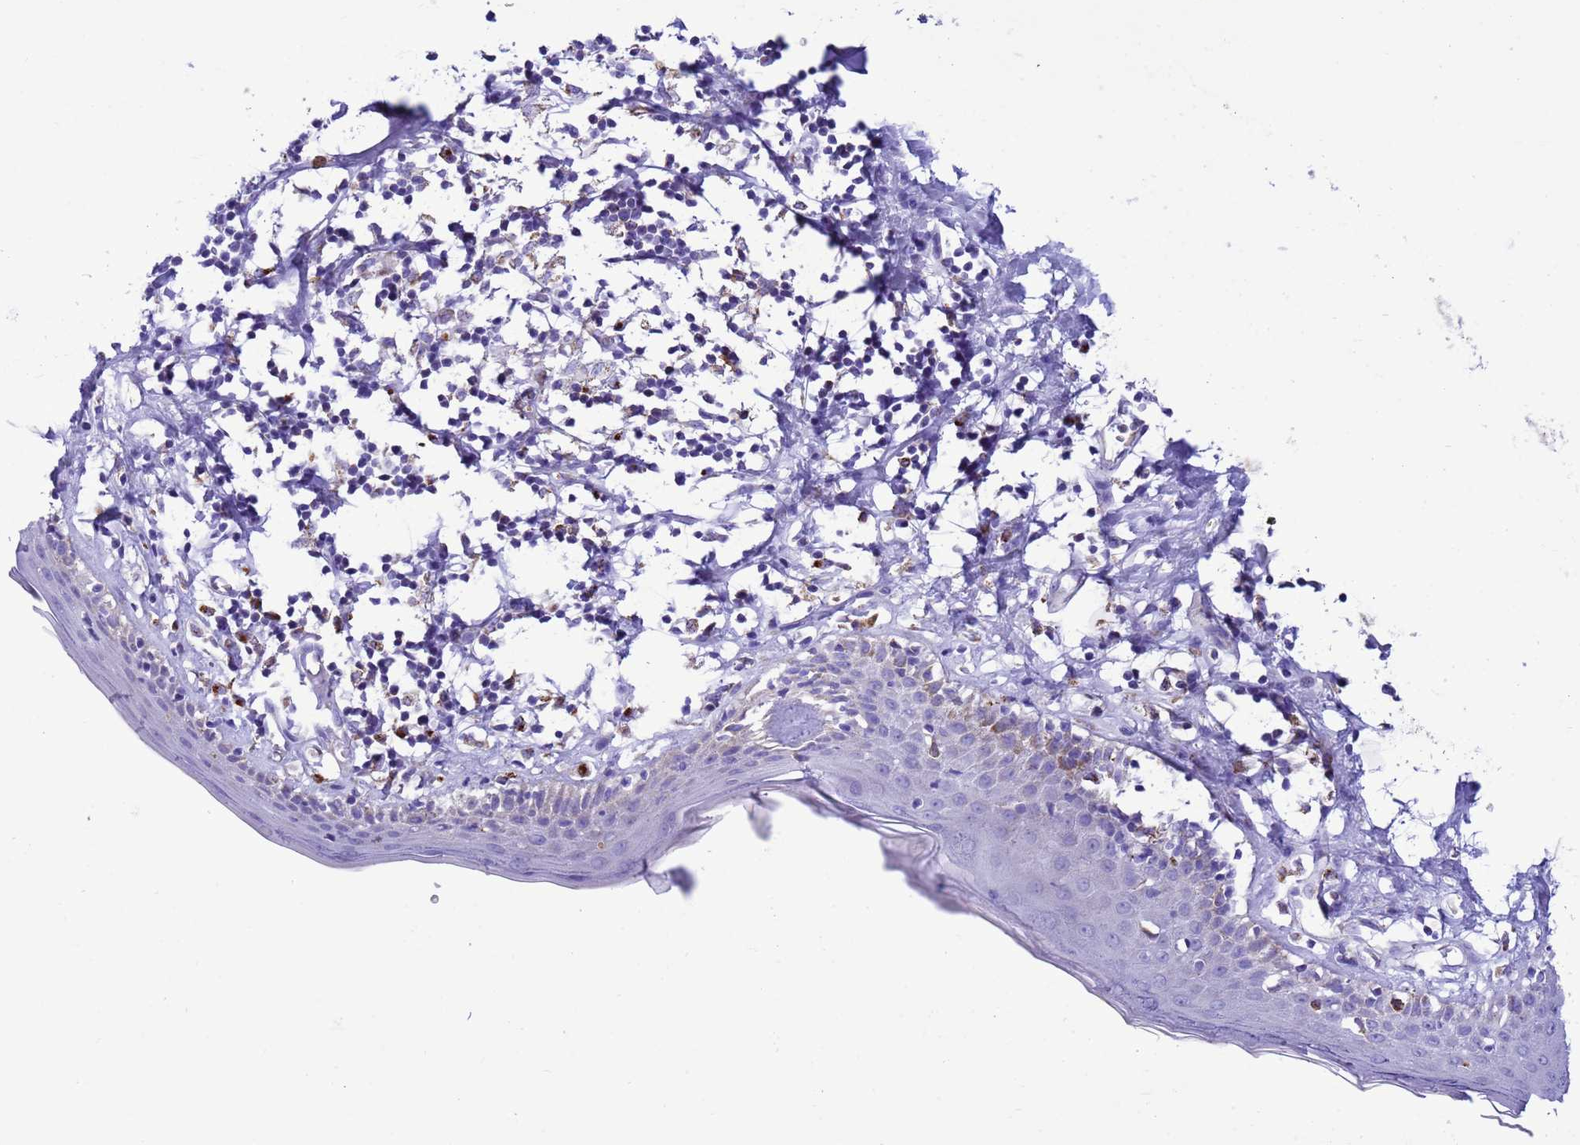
{"staining": {"intensity": "weak", "quantity": "<25%", "location": "cytoplasmic/membranous"}, "tissue": "skin", "cell_type": "Epidermal cells", "image_type": "normal", "snomed": [{"axis": "morphology", "description": "Normal tissue, NOS"}, {"axis": "topography", "description": "Adipose tissue"}, {"axis": "topography", "description": "Vascular tissue"}, {"axis": "topography", "description": "Vulva"}, {"axis": "topography", "description": "Peripheral nerve tissue"}], "caption": "Immunohistochemical staining of unremarkable skin exhibits no significant staining in epidermal cells. Nuclei are stained in blue.", "gene": "CCDC191", "patient": {"sex": "female", "age": 86}}